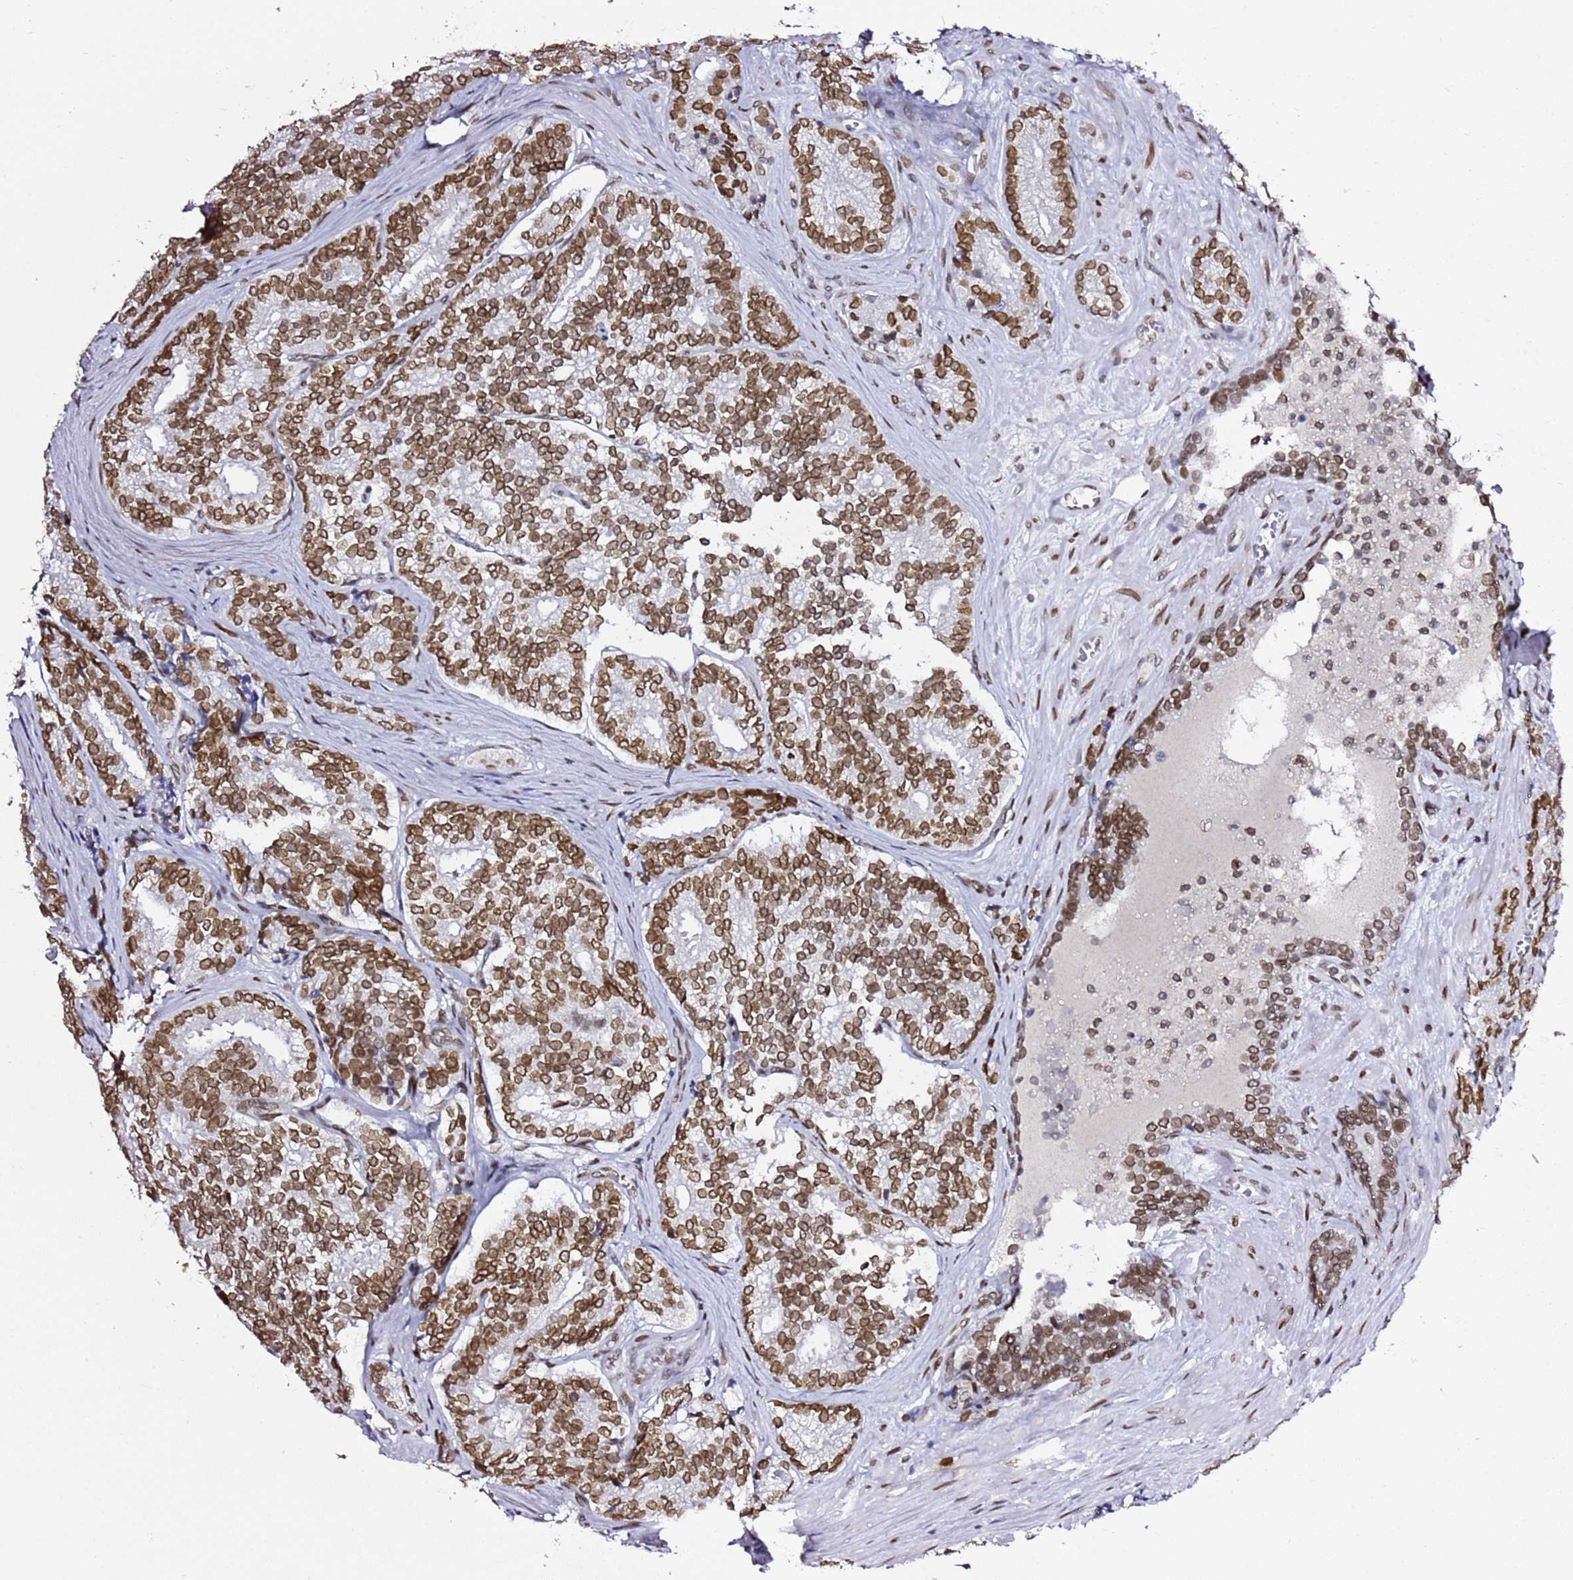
{"staining": {"intensity": "moderate", "quantity": ">75%", "location": "cytoplasmic/membranous,nuclear"}, "tissue": "prostate cancer", "cell_type": "Tumor cells", "image_type": "cancer", "snomed": [{"axis": "morphology", "description": "Adenocarcinoma, High grade"}, {"axis": "topography", "description": "Prostate"}], "caption": "Protein analysis of prostate cancer (adenocarcinoma (high-grade)) tissue demonstrates moderate cytoplasmic/membranous and nuclear staining in approximately >75% of tumor cells.", "gene": "POU6F1", "patient": {"sex": "male", "age": 63}}